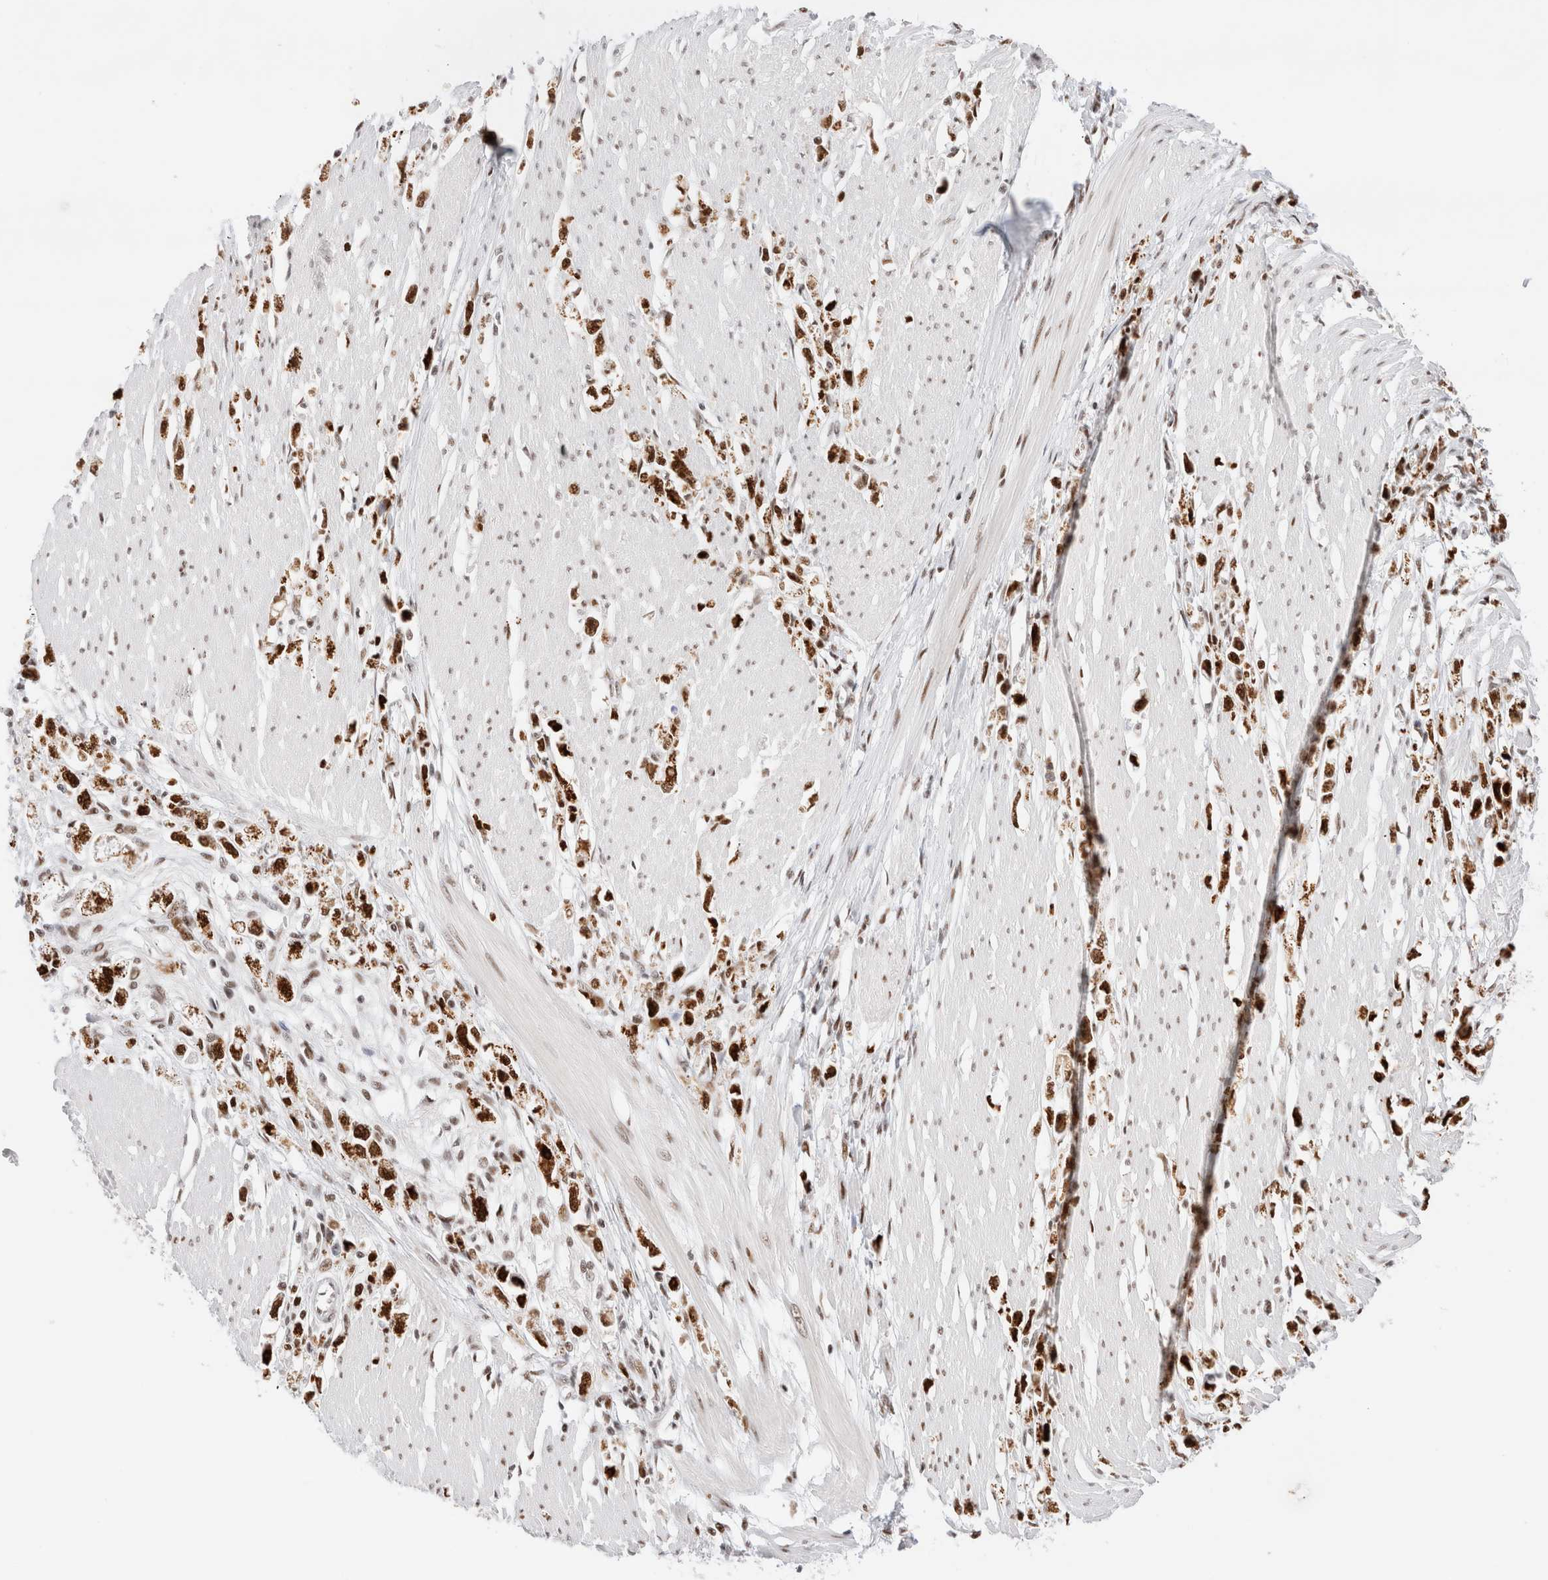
{"staining": {"intensity": "strong", "quantity": ">75%", "location": "nuclear"}, "tissue": "stomach cancer", "cell_type": "Tumor cells", "image_type": "cancer", "snomed": [{"axis": "morphology", "description": "Adenocarcinoma, NOS"}, {"axis": "topography", "description": "Stomach"}], "caption": "A high-resolution histopathology image shows IHC staining of stomach cancer (adenocarcinoma), which shows strong nuclear positivity in about >75% of tumor cells.", "gene": "ZNF282", "patient": {"sex": "female", "age": 59}}